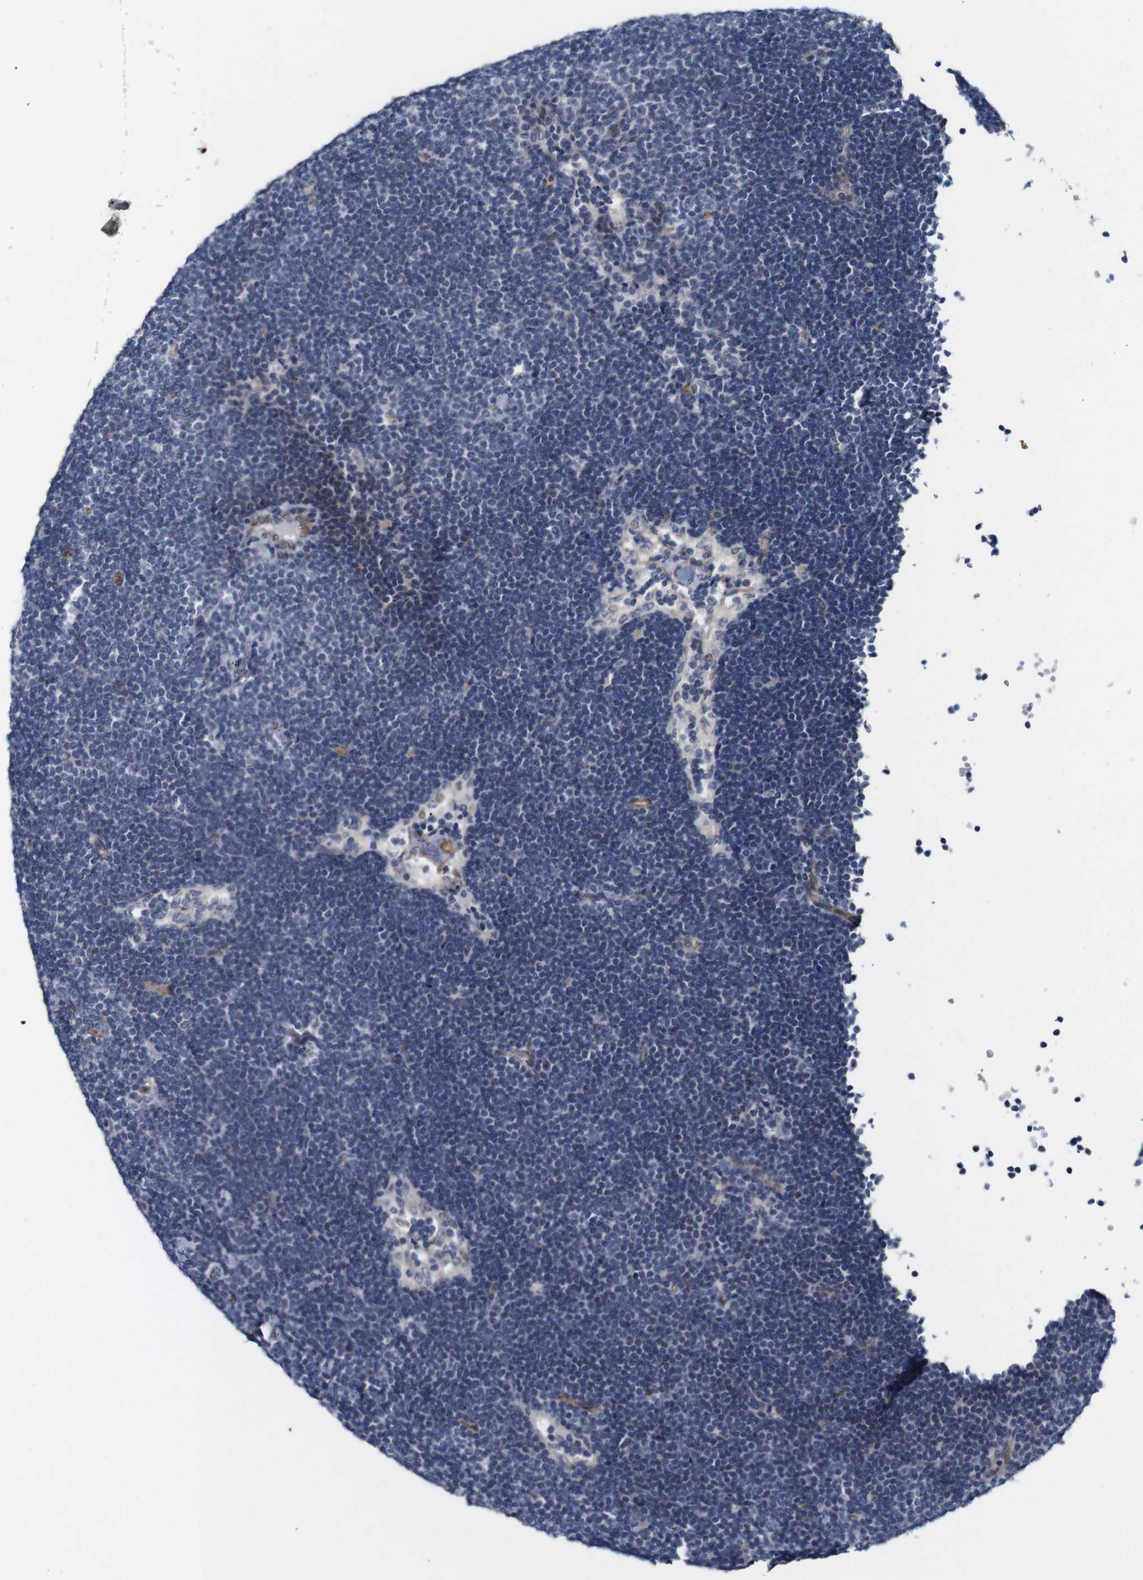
{"staining": {"intensity": "negative", "quantity": "none", "location": "none"}, "tissue": "lymph node", "cell_type": "Germinal center cells", "image_type": "normal", "snomed": [{"axis": "morphology", "description": "Normal tissue, NOS"}, {"axis": "topography", "description": "Lymph node"}], "caption": "Germinal center cells are negative for protein expression in unremarkable human lymph node.", "gene": "CYB561", "patient": {"sex": "male", "age": 63}}